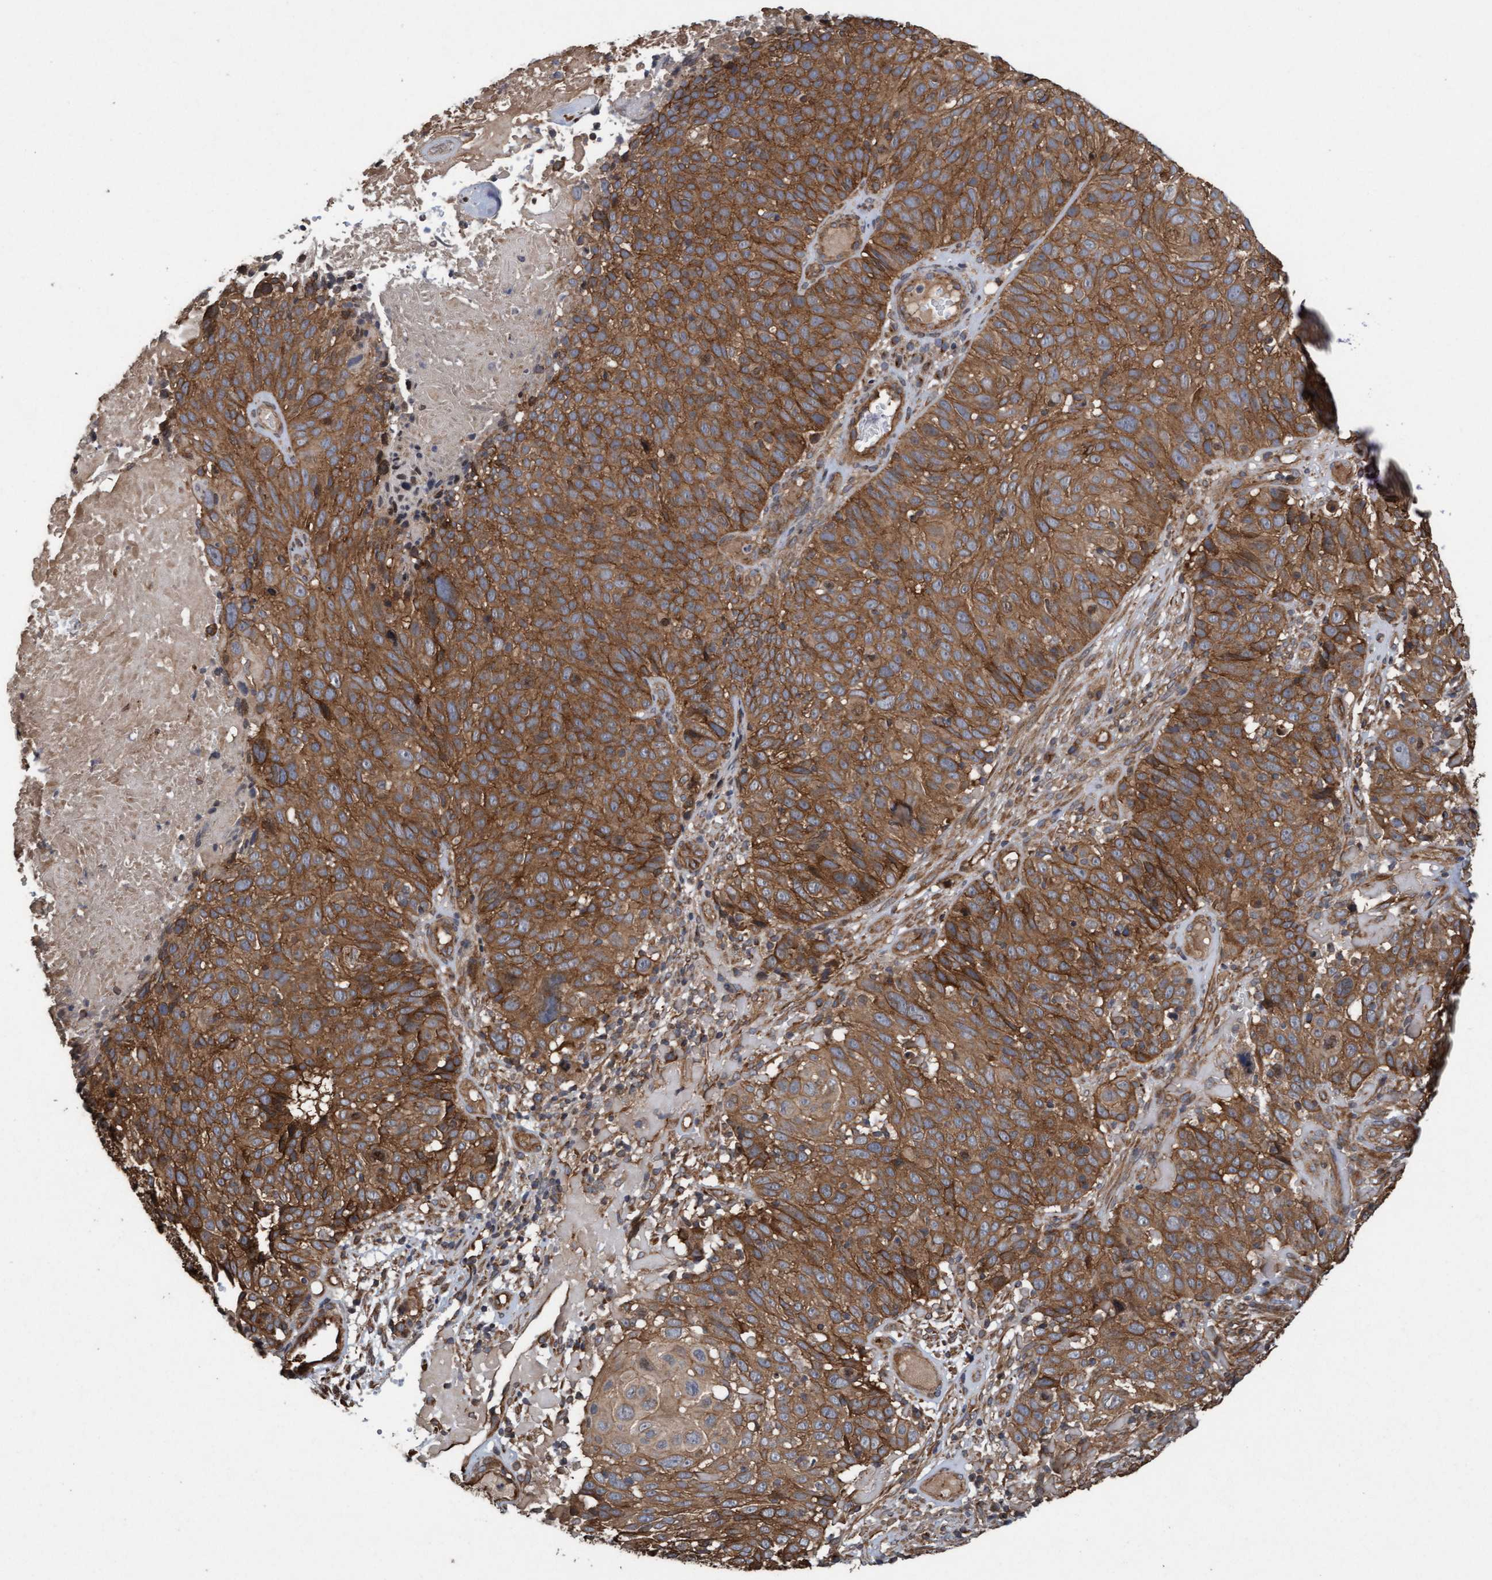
{"staining": {"intensity": "moderate", "quantity": ">75%", "location": "cytoplasmic/membranous"}, "tissue": "cervical cancer", "cell_type": "Tumor cells", "image_type": "cancer", "snomed": [{"axis": "morphology", "description": "Squamous cell carcinoma, NOS"}, {"axis": "topography", "description": "Cervix"}], "caption": "Moderate cytoplasmic/membranous protein positivity is appreciated in approximately >75% of tumor cells in squamous cell carcinoma (cervical). (Stains: DAB in brown, nuclei in blue, Microscopy: brightfield microscopy at high magnification).", "gene": "CDC42EP4", "patient": {"sex": "female", "age": 74}}